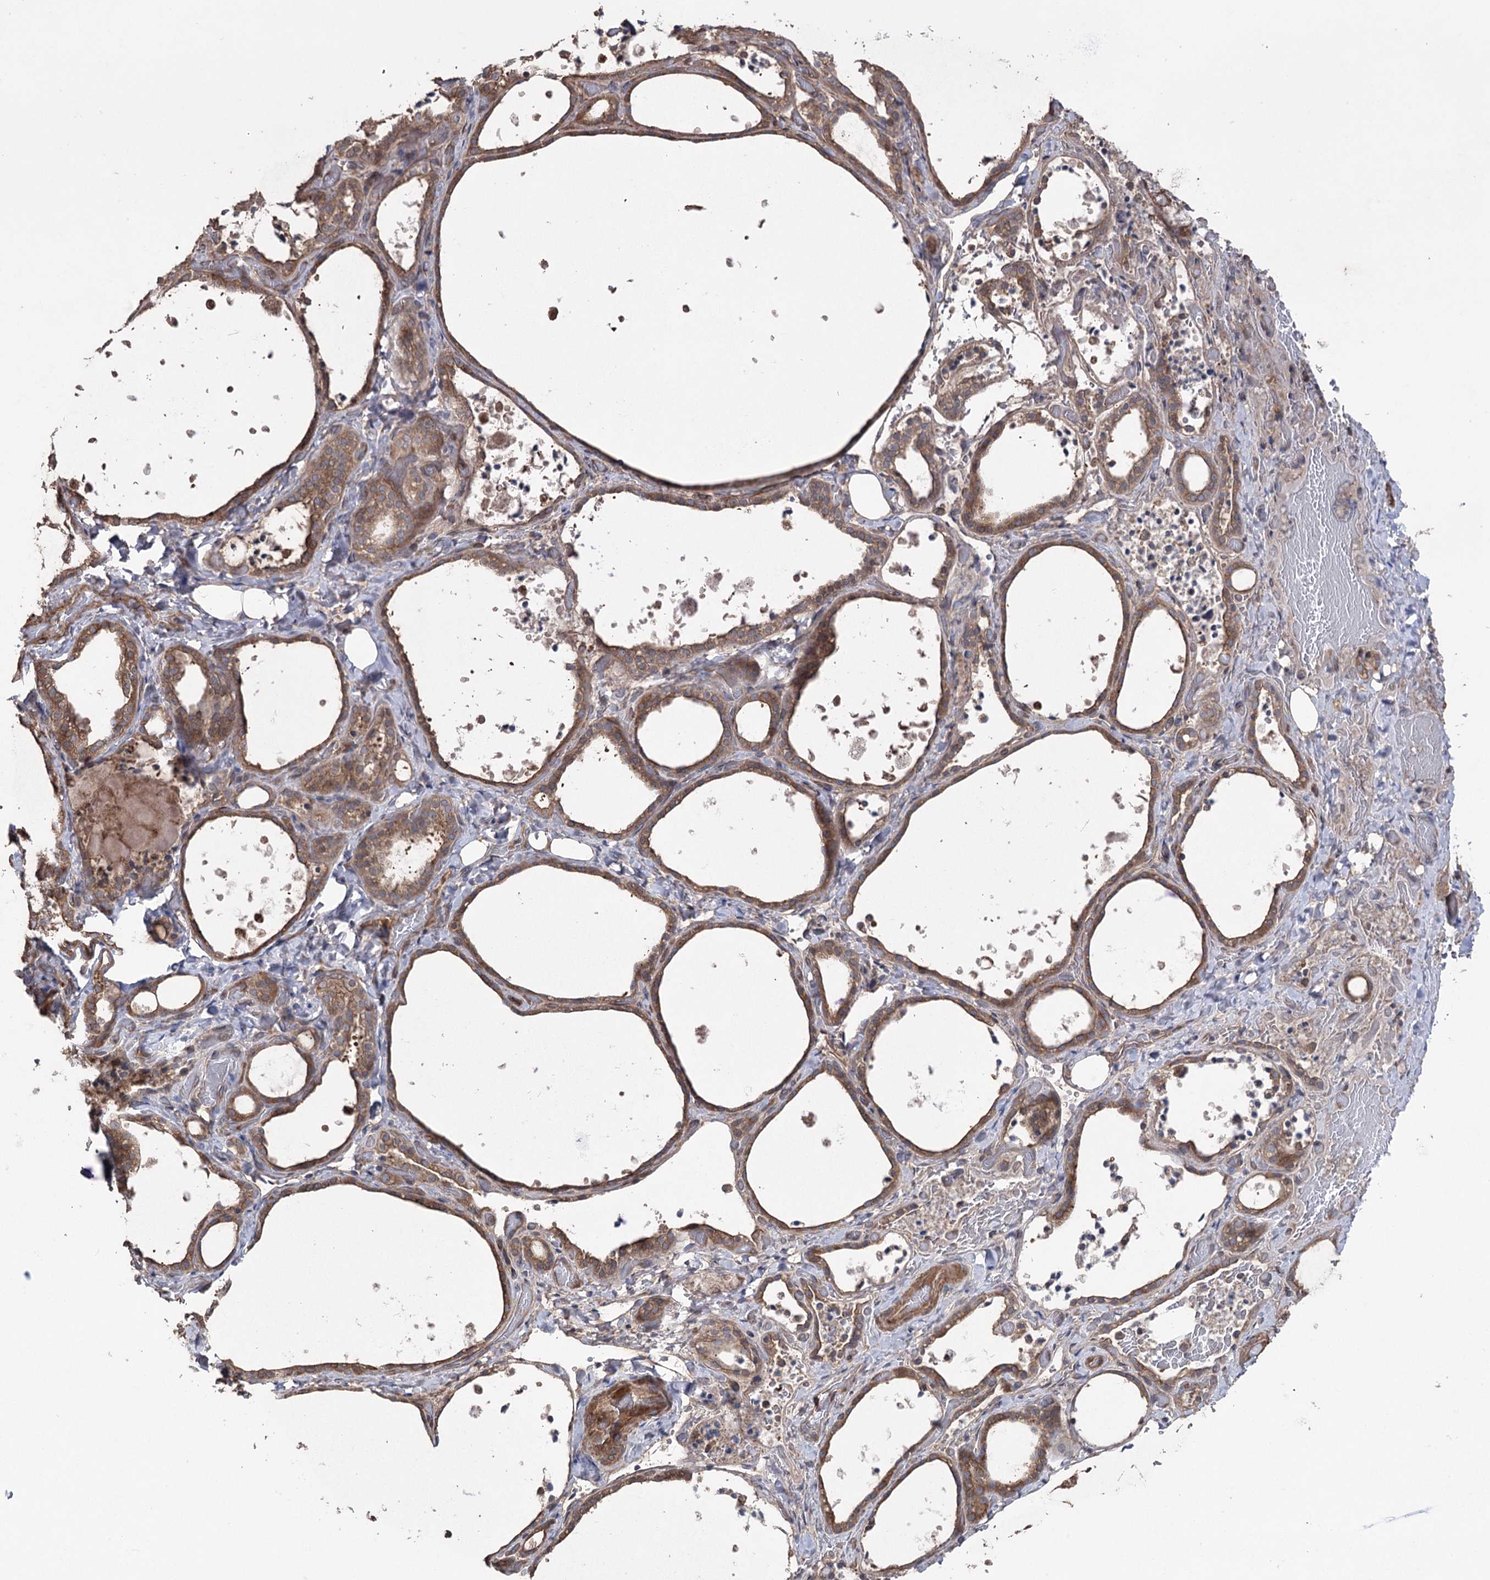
{"staining": {"intensity": "moderate", "quantity": ">75%", "location": "cytoplasmic/membranous"}, "tissue": "thyroid gland", "cell_type": "Glandular cells", "image_type": "normal", "snomed": [{"axis": "morphology", "description": "Normal tissue, NOS"}, {"axis": "topography", "description": "Thyroid gland"}], "caption": "The immunohistochemical stain highlights moderate cytoplasmic/membranous positivity in glandular cells of benign thyroid gland. (DAB = brown stain, brightfield microscopy at high magnification).", "gene": "LARS2", "patient": {"sex": "female", "age": 44}}